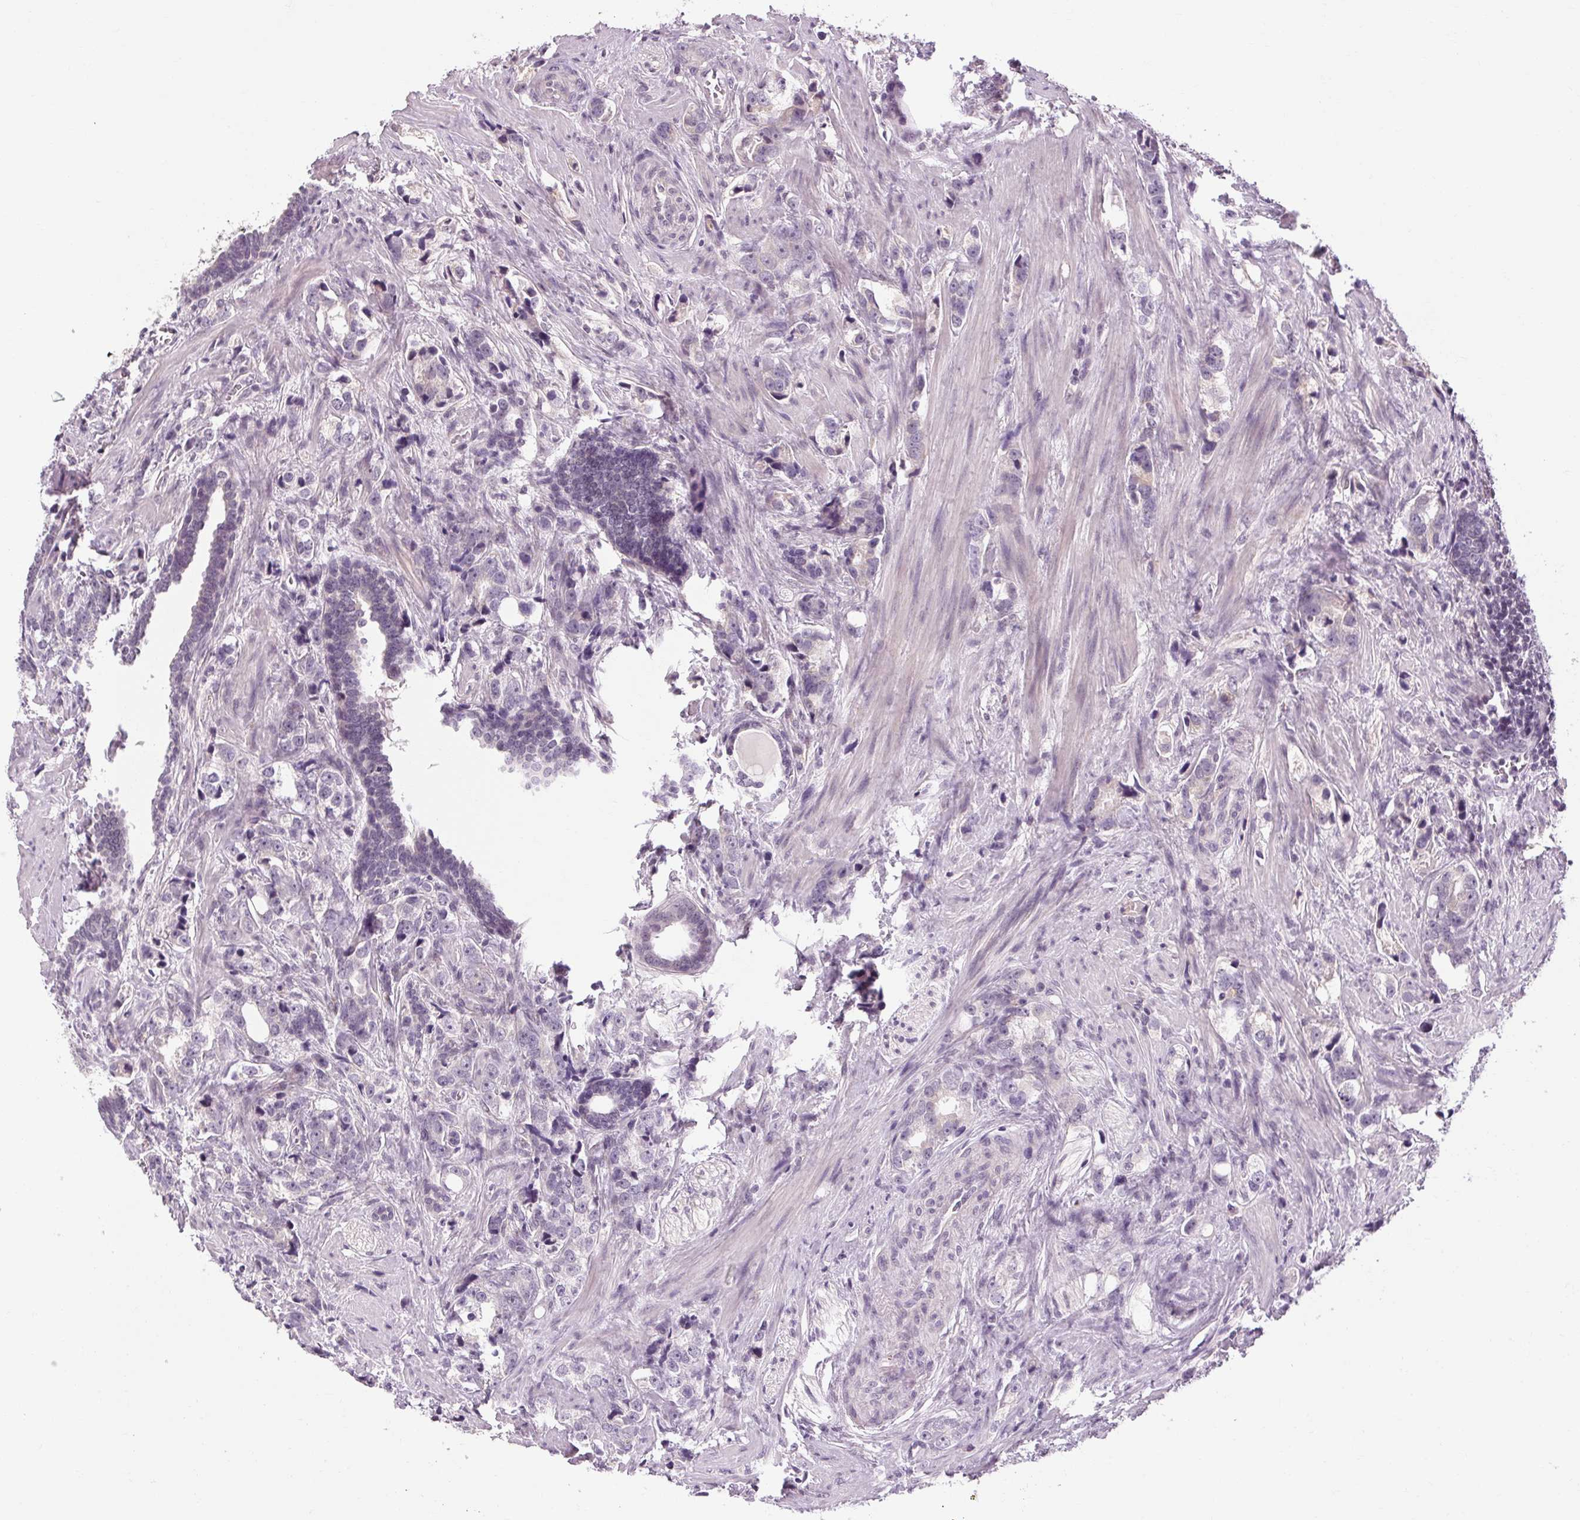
{"staining": {"intensity": "negative", "quantity": "none", "location": "none"}, "tissue": "prostate cancer", "cell_type": "Tumor cells", "image_type": "cancer", "snomed": [{"axis": "morphology", "description": "Adenocarcinoma, NOS"}, {"axis": "topography", "description": "Prostate and seminal vesicle, NOS"}], "caption": "IHC of human prostate adenocarcinoma demonstrates no positivity in tumor cells. (IHC, brightfield microscopy, high magnification).", "gene": "KLHL40", "patient": {"sex": "male", "age": 63}}